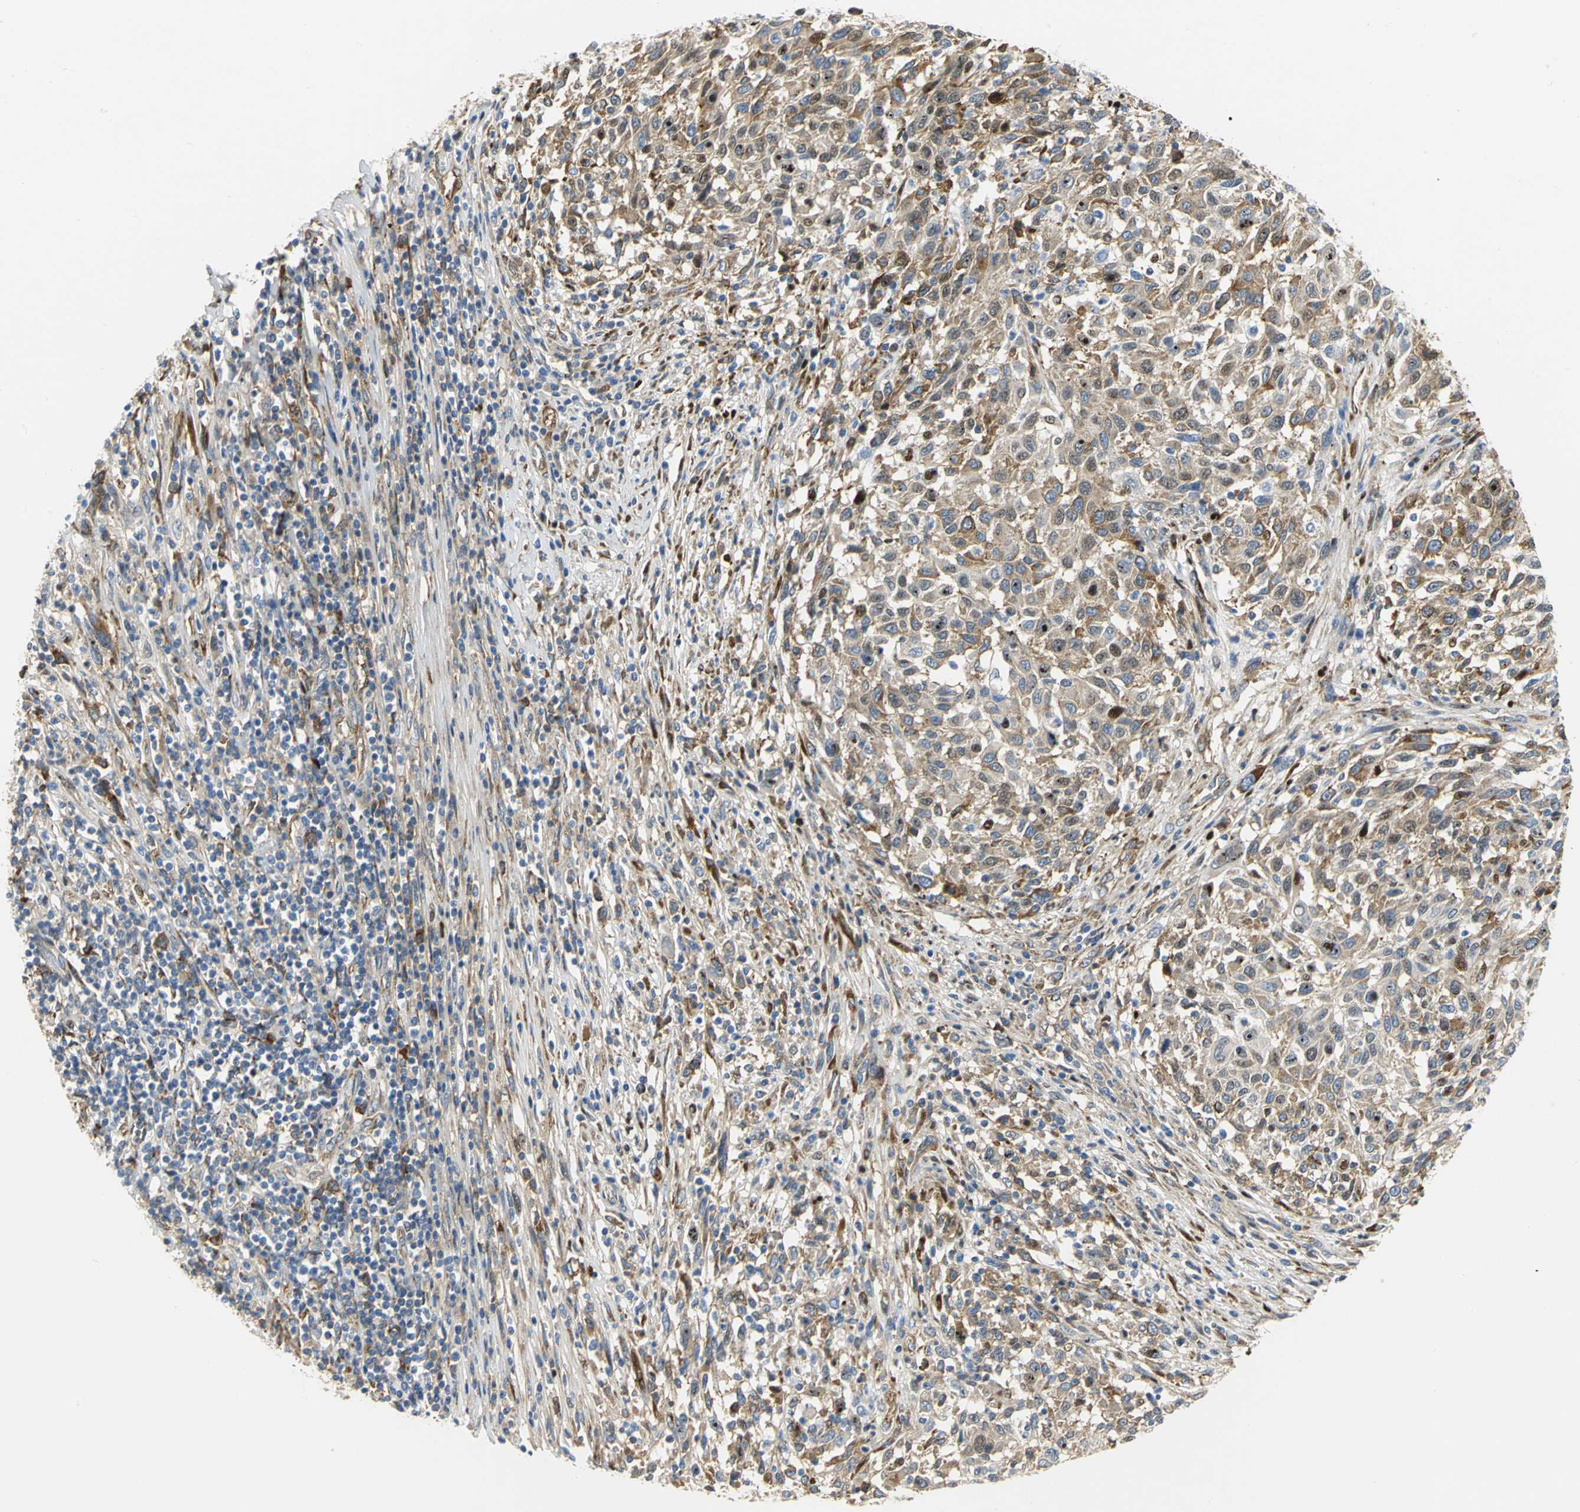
{"staining": {"intensity": "moderate", "quantity": ">75%", "location": "cytoplasmic/membranous,nuclear"}, "tissue": "melanoma", "cell_type": "Tumor cells", "image_type": "cancer", "snomed": [{"axis": "morphology", "description": "Malignant melanoma, Metastatic site"}, {"axis": "topography", "description": "Lymph node"}], "caption": "Moderate cytoplasmic/membranous and nuclear positivity for a protein is identified in about >75% of tumor cells of malignant melanoma (metastatic site) using IHC.", "gene": "YBX1", "patient": {"sex": "male", "age": 61}}